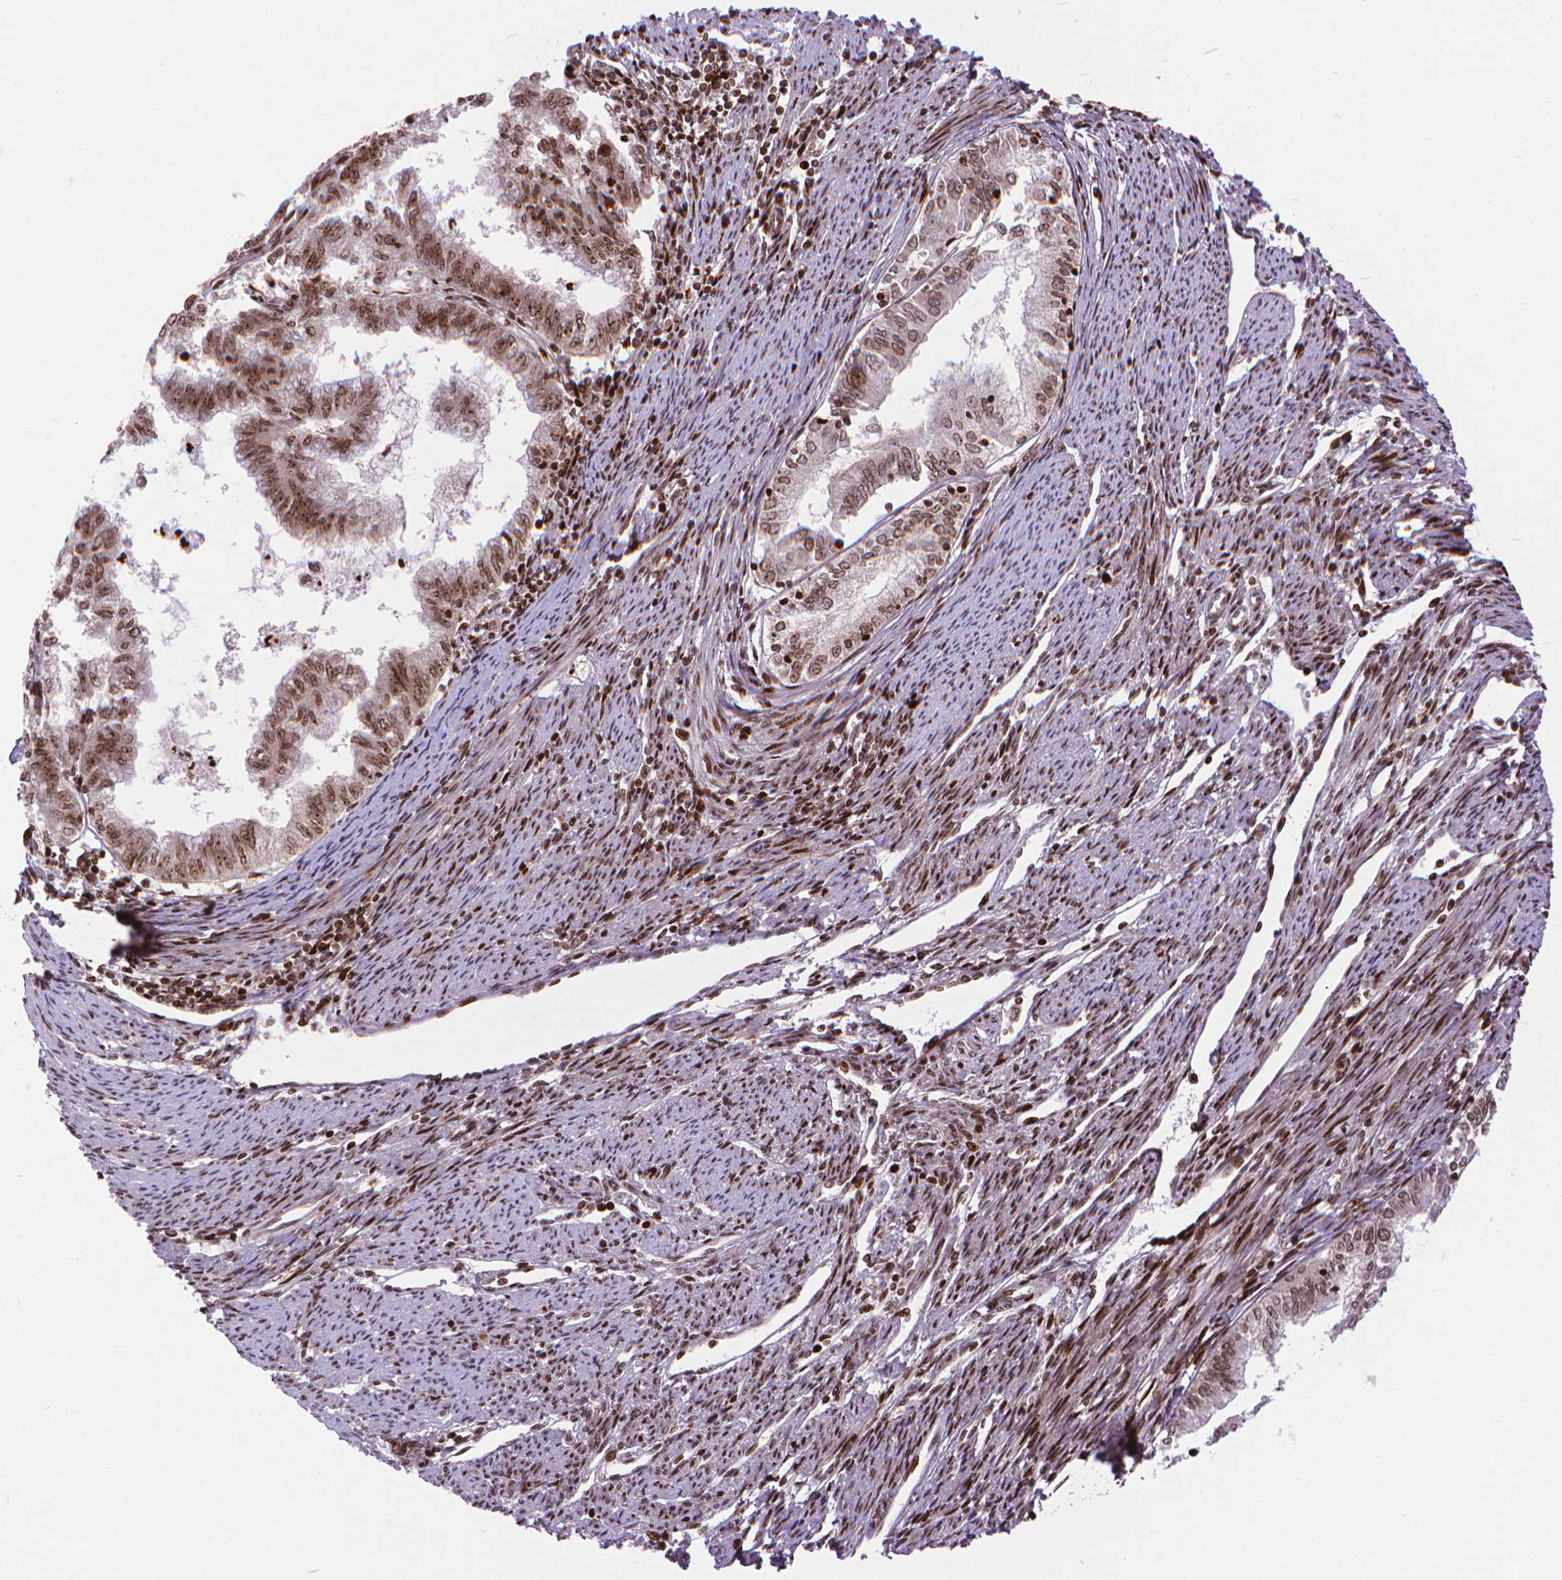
{"staining": {"intensity": "moderate", "quantity": ">75%", "location": "nuclear"}, "tissue": "endometrial cancer", "cell_type": "Tumor cells", "image_type": "cancer", "snomed": [{"axis": "morphology", "description": "Adenocarcinoma, NOS"}, {"axis": "topography", "description": "Endometrium"}], "caption": "There is medium levels of moderate nuclear staining in tumor cells of endometrial cancer, as demonstrated by immunohistochemical staining (brown color).", "gene": "AMER1", "patient": {"sex": "female", "age": 79}}